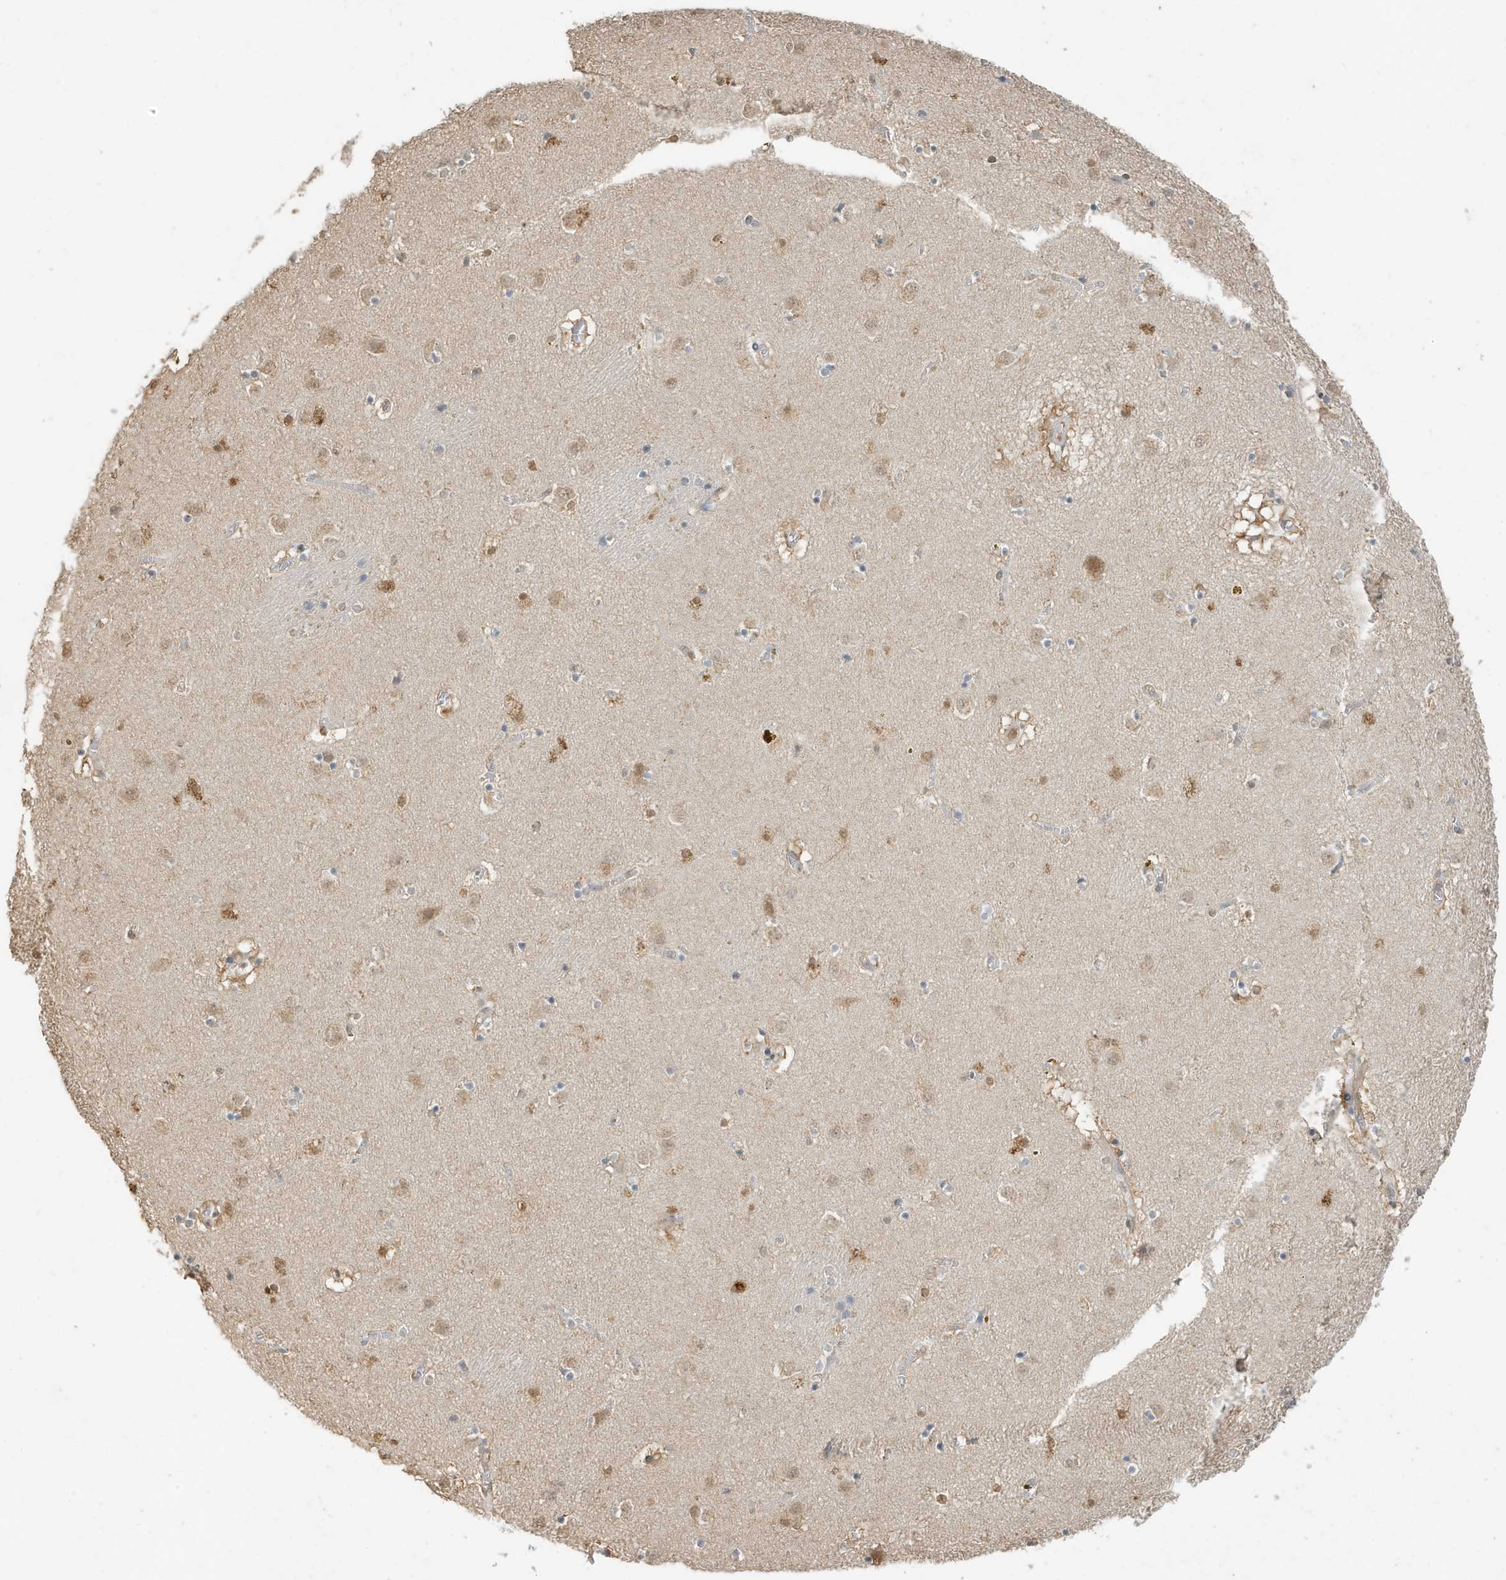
{"staining": {"intensity": "negative", "quantity": "none", "location": "none"}, "tissue": "caudate", "cell_type": "Glial cells", "image_type": "normal", "snomed": [{"axis": "morphology", "description": "Normal tissue, NOS"}, {"axis": "topography", "description": "Lateral ventricle wall"}], "caption": "IHC of normal caudate exhibits no positivity in glial cells. (Stains: DAB immunohistochemistry with hematoxylin counter stain, Microscopy: brightfield microscopy at high magnification).", "gene": "DEFA1", "patient": {"sex": "male", "age": 70}}